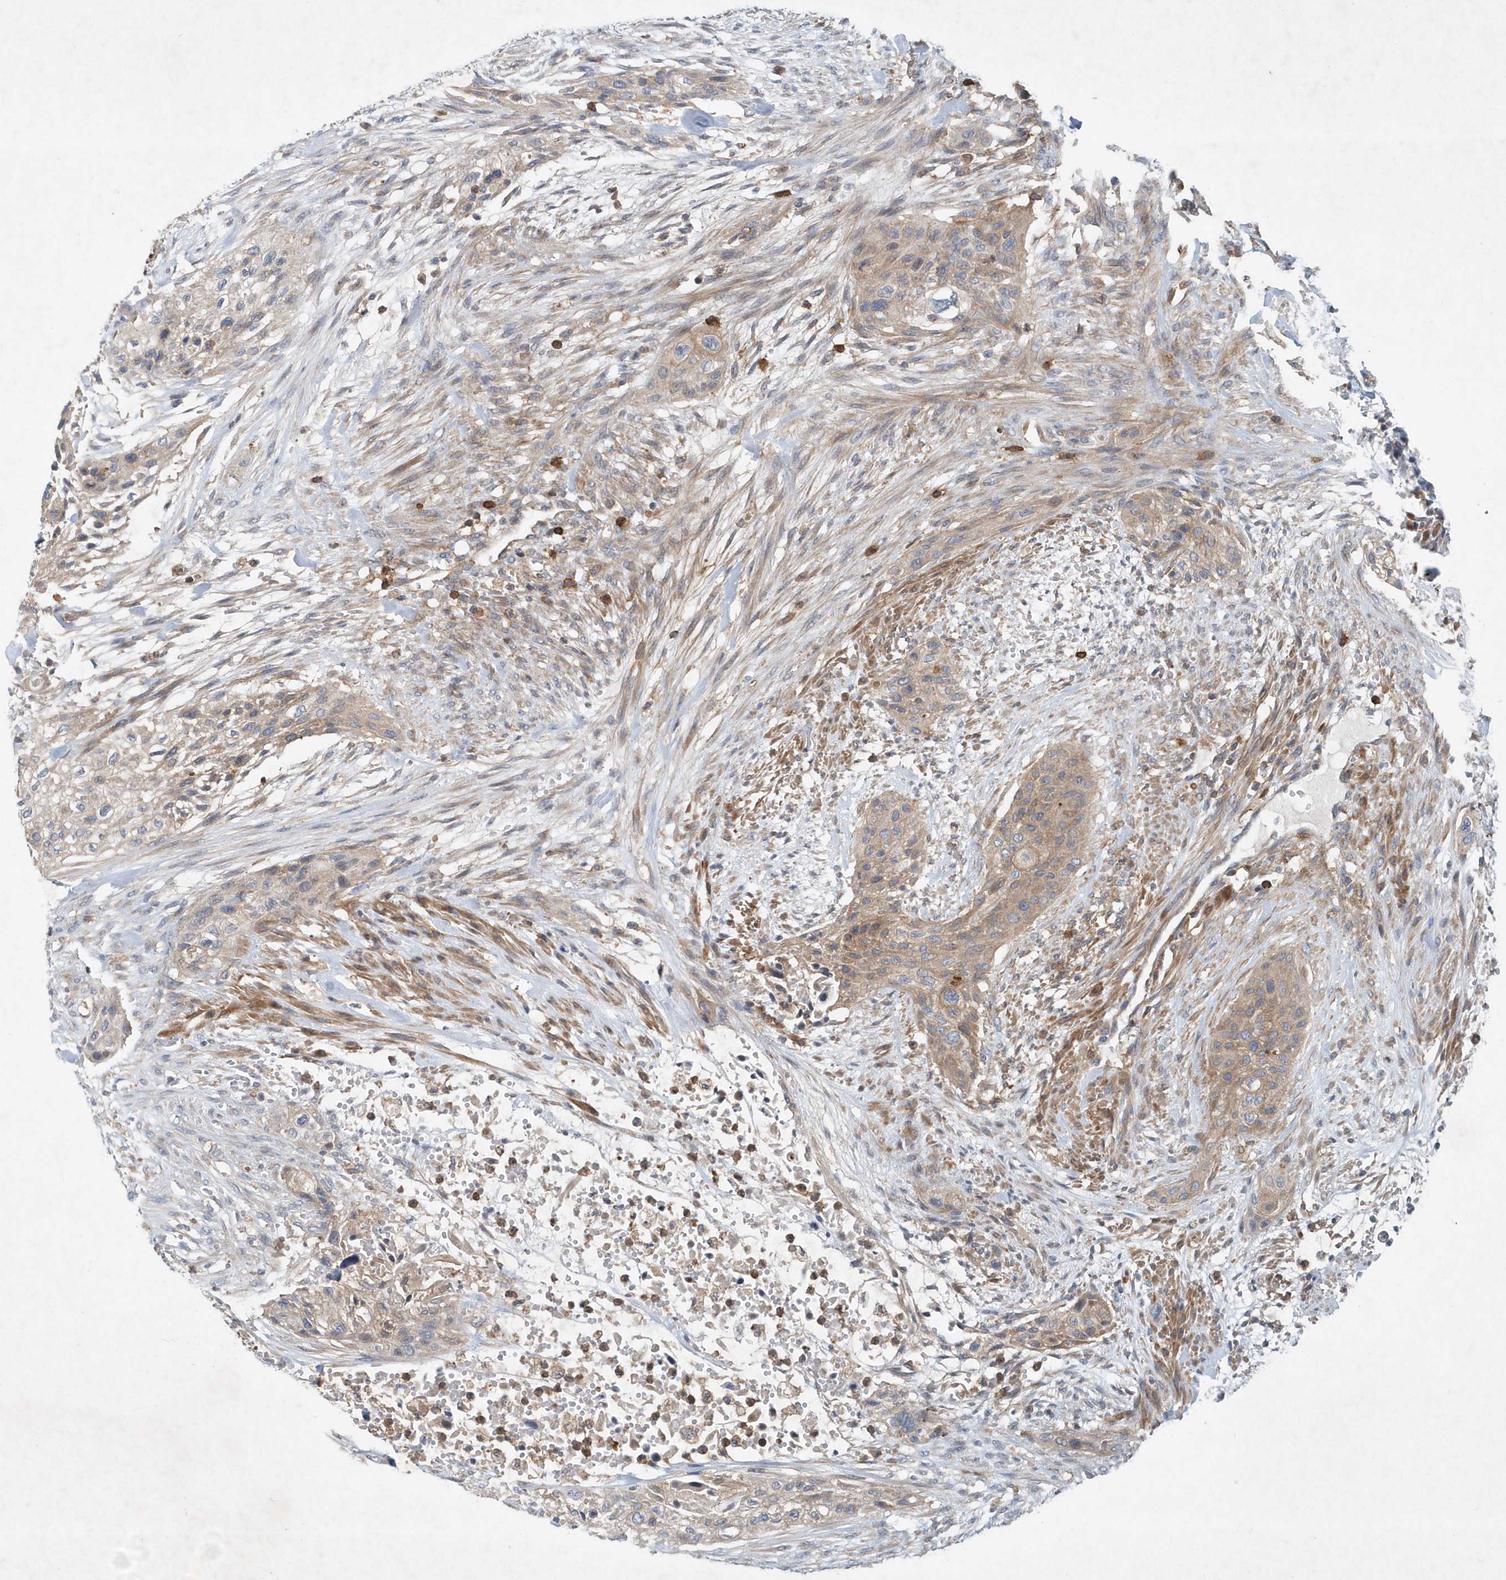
{"staining": {"intensity": "weak", "quantity": "25%-75%", "location": "cytoplasmic/membranous"}, "tissue": "urothelial cancer", "cell_type": "Tumor cells", "image_type": "cancer", "snomed": [{"axis": "morphology", "description": "Urothelial carcinoma, High grade"}, {"axis": "topography", "description": "Urinary bladder"}], "caption": "Human high-grade urothelial carcinoma stained with a protein marker reveals weak staining in tumor cells.", "gene": "P2RY10", "patient": {"sex": "male", "age": 35}}